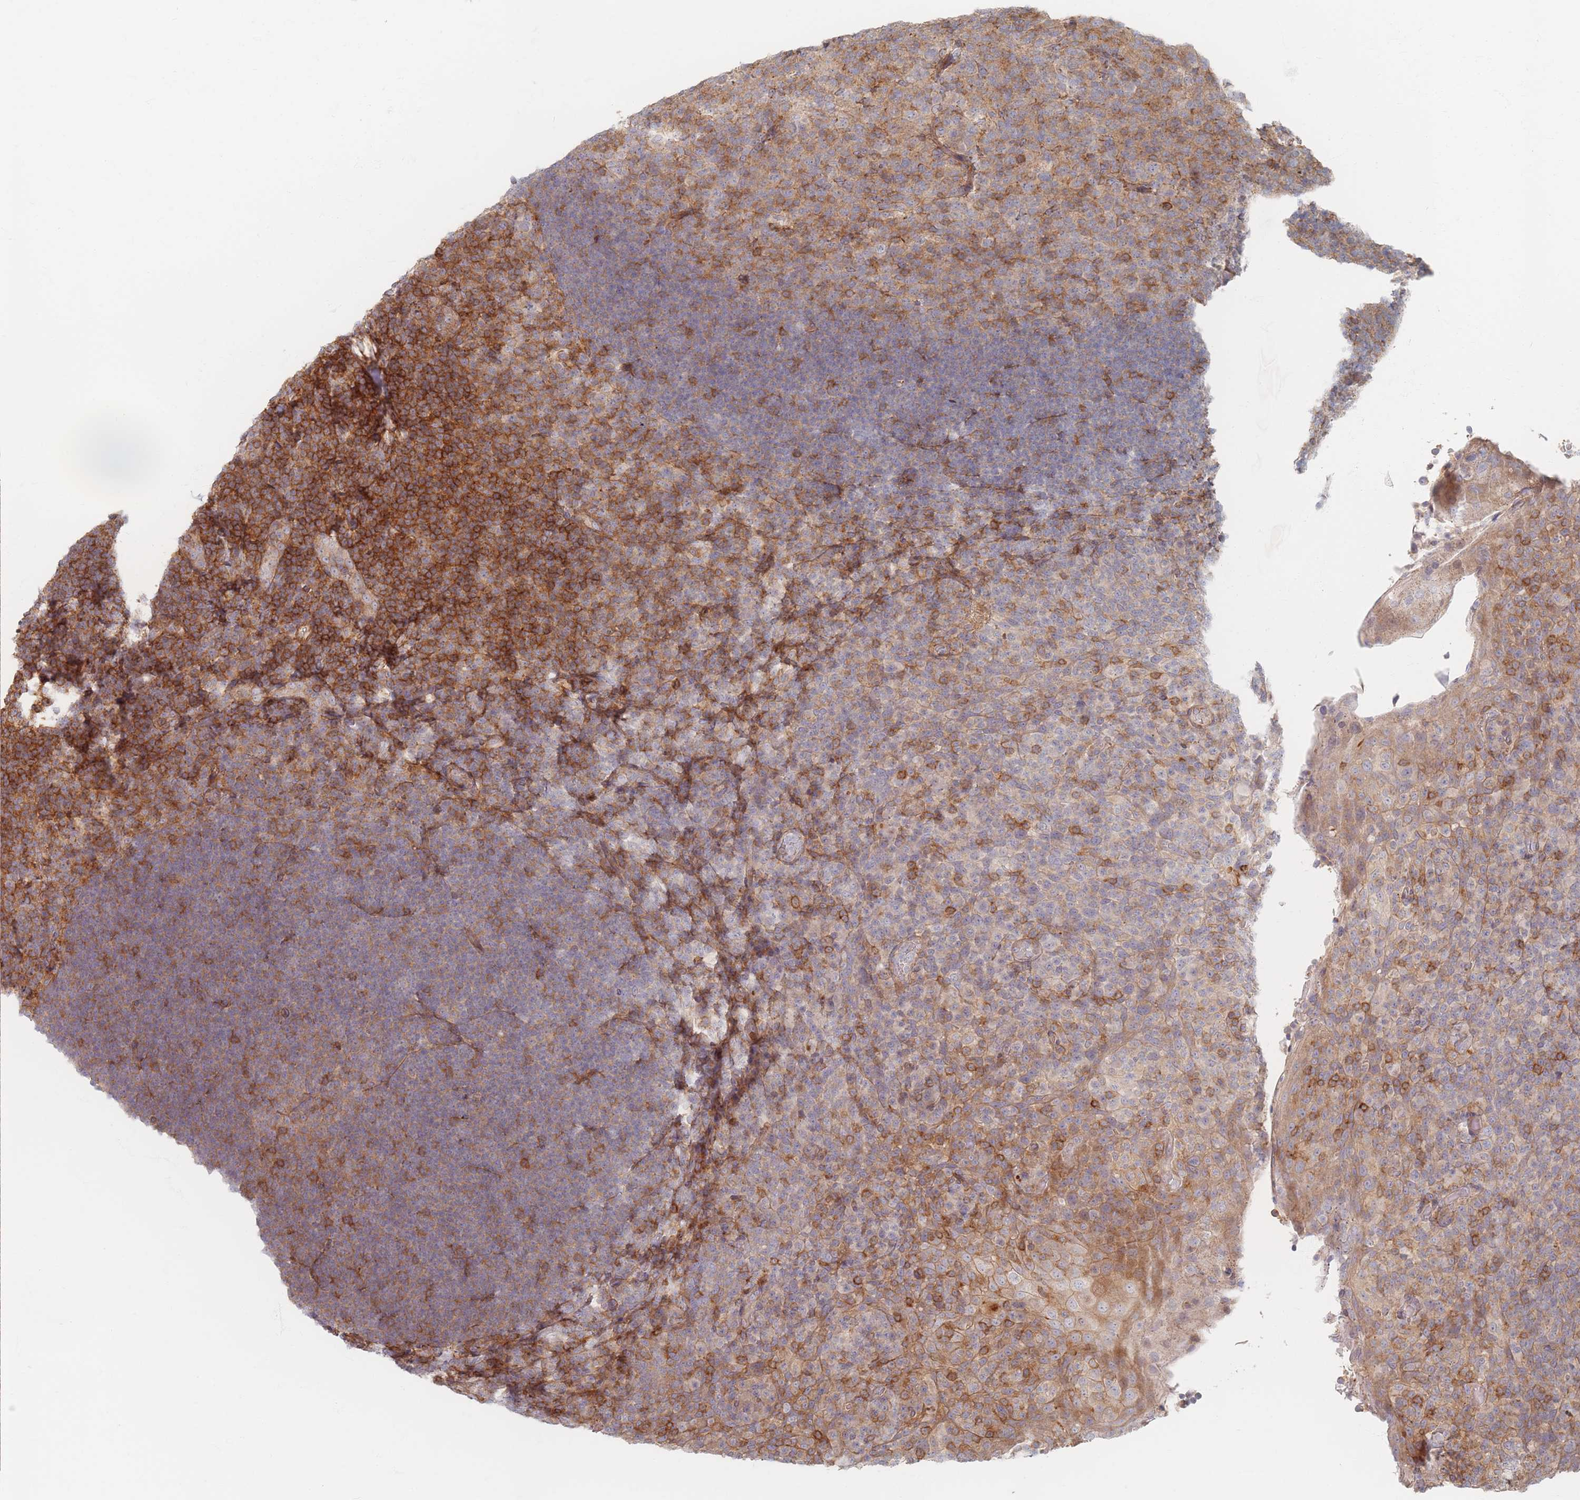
{"staining": {"intensity": "moderate", "quantity": ">75%", "location": "cytoplasmic/membranous"}, "tissue": "tonsil", "cell_type": "Germinal center cells", "image_type": "normal", "snomed": [{"axis": "morphology", "description": "Normal tissue, NOS"}, {"axis": "topography", "description": "Tonsil"}], "caption": "Moderate cytoplasmic/membranous expression for a protein is identified in about >75% of germinal center cells of benign tonsil using immunohistochemistry.", "gene": "ZKSCAN7", "patient": {"sex": "female", "age": 10}}